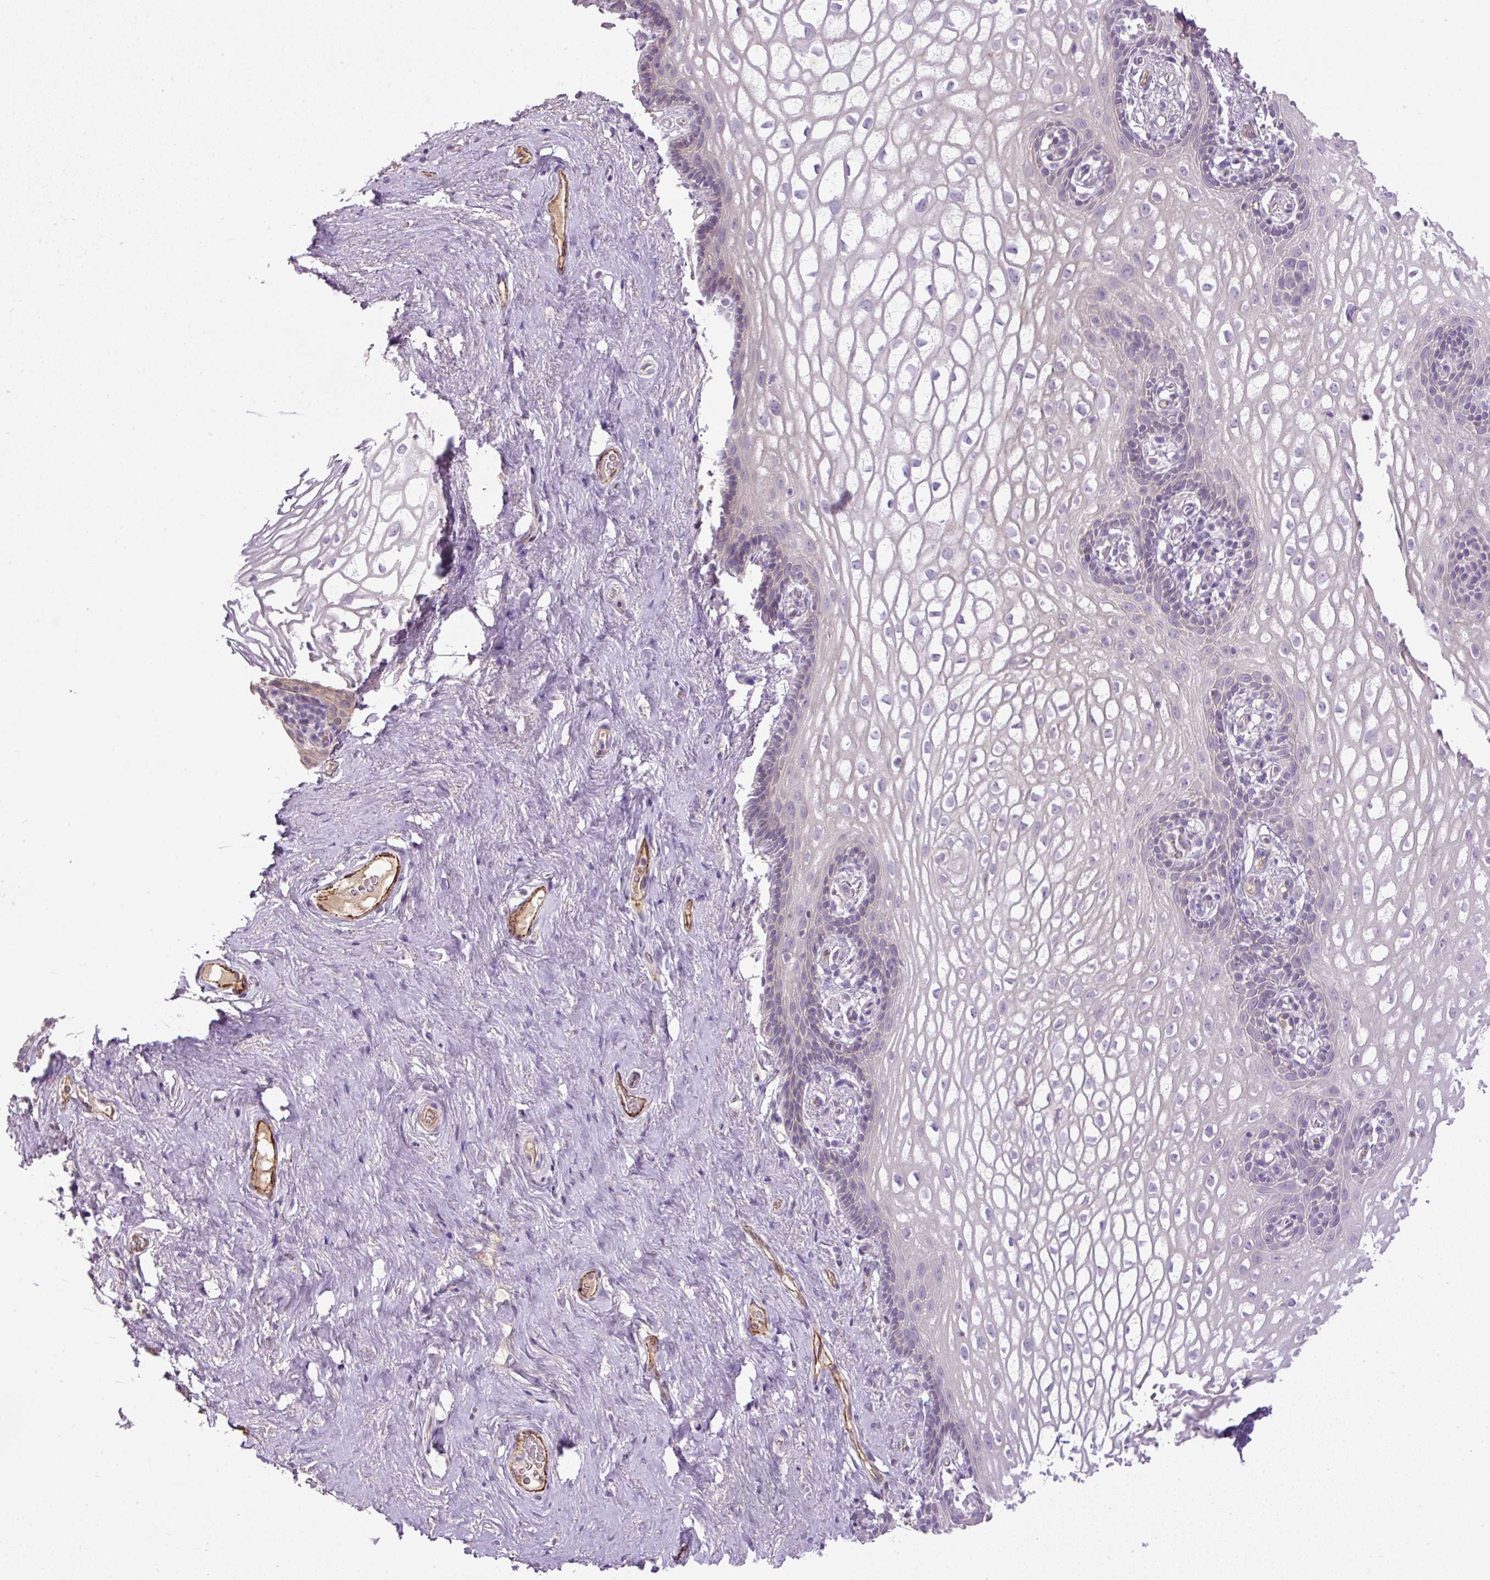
{"staining": {"intensity": "negative", "quantity": "none", "location": "none"}, "tissue": "vagina", "cell_type": "Squamous epithelial cells", "image_type": "normal", "snomed": [{"axis": "morphology", "description": "Normal tissue, NOS"}, {"axis": "topography", "description": "Vagina"}, {"axis": "topography", "description": "Peripheral nerve tissue"}], "caption": "A photomicrograph of human vagina is negative for staining in squamous epithelial cells.", "gene": "LEFTY1", "patient": {"sex": "female", "age": 71}}